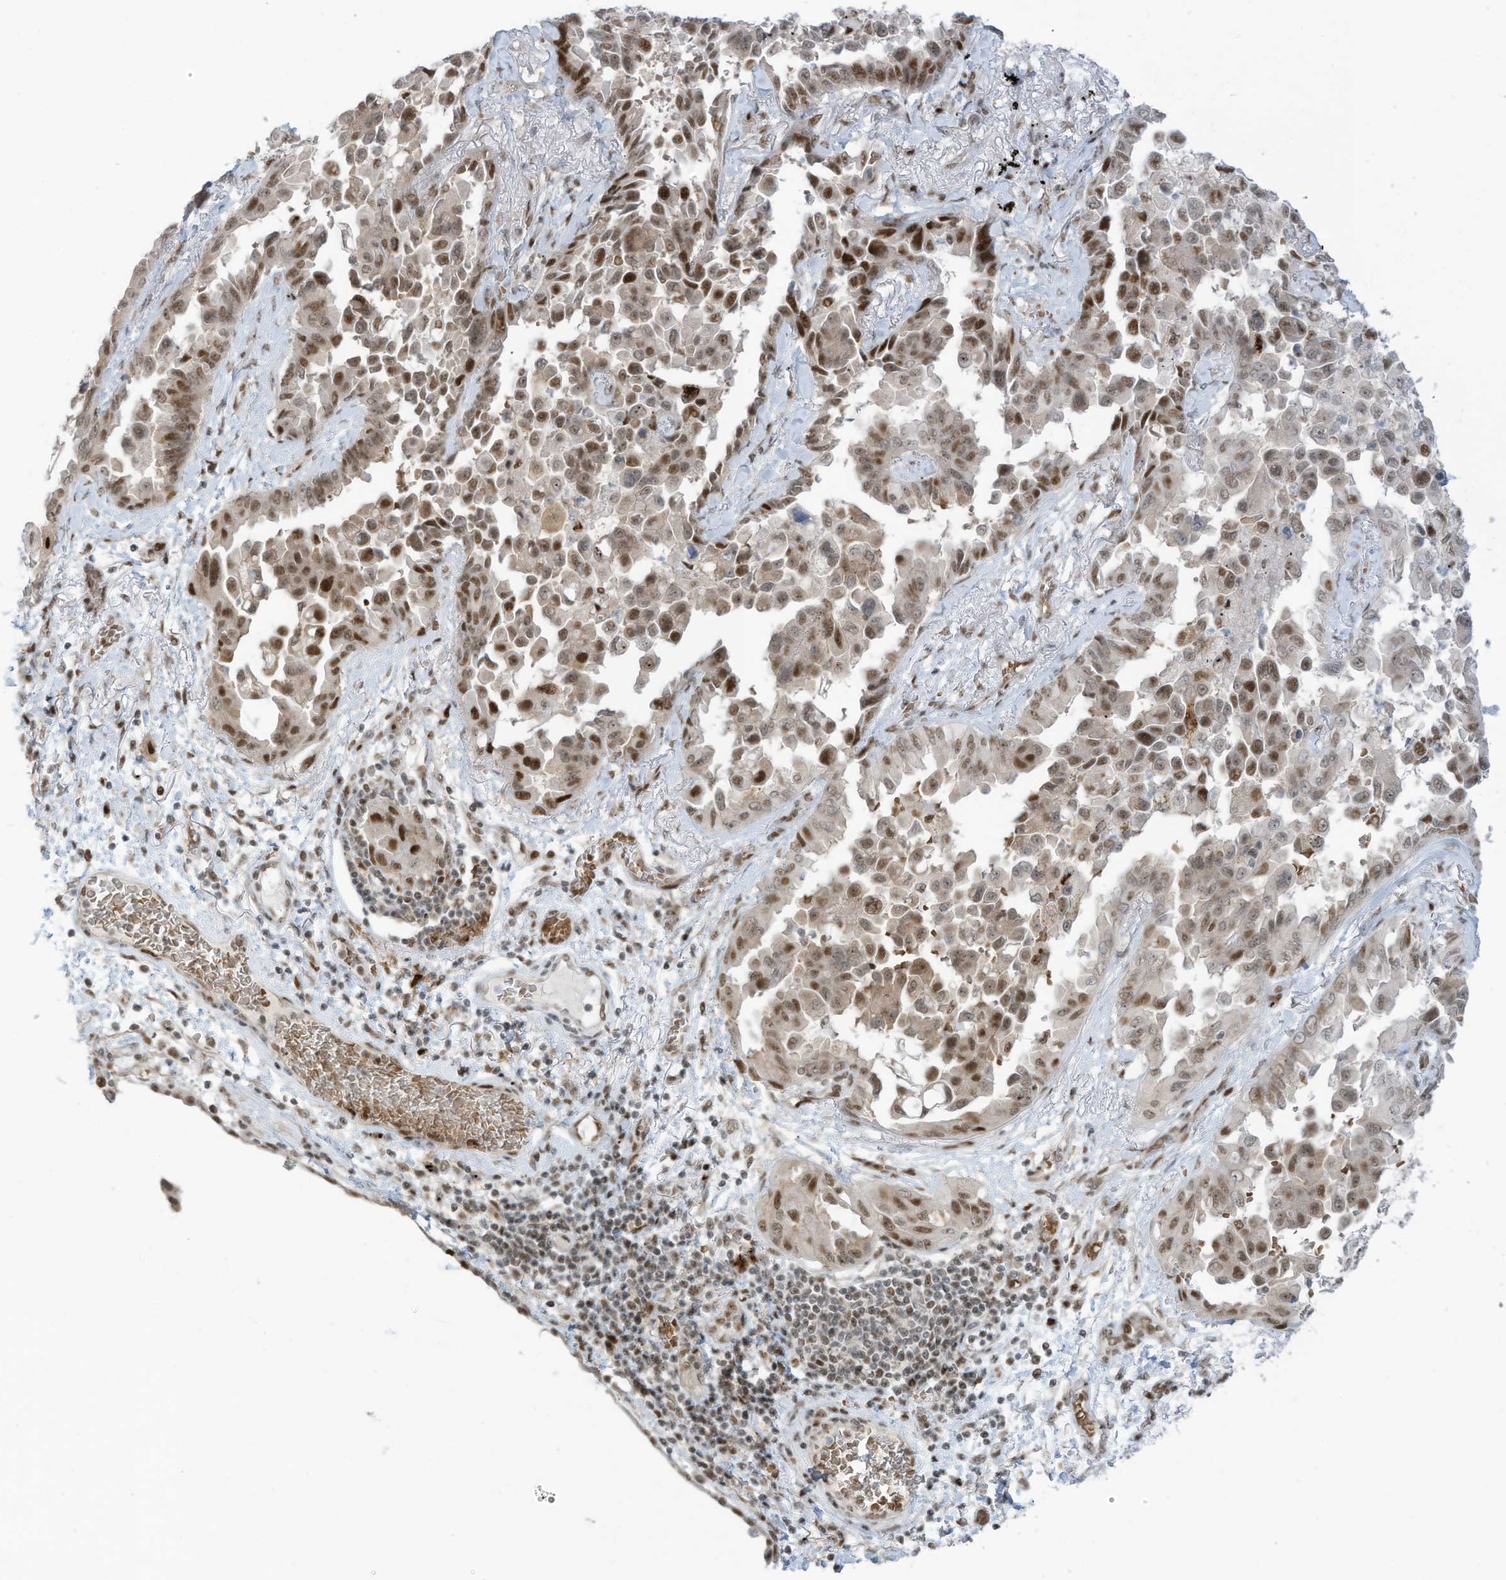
{"staining": {"intensity": "moderate", "quantity": ">75%", "location": "nuclear"}, "tissue": "lung cancer", "cell_type": "Tumor cells", "image_type": "cancer", "snomed": [{"axis": "morphology", "description": "Adenocarcinoma, NOS"}, {"axis": "topography", "description": "Lung"}], "caption": "There is medium levels of moderate nuclear positivity in tumor cells of lung cancer, as demonstrated by immunohistochemical staining (brown color).", "gene": "ZCWPW2", "patient": {"sex": "female", "age": 67}}